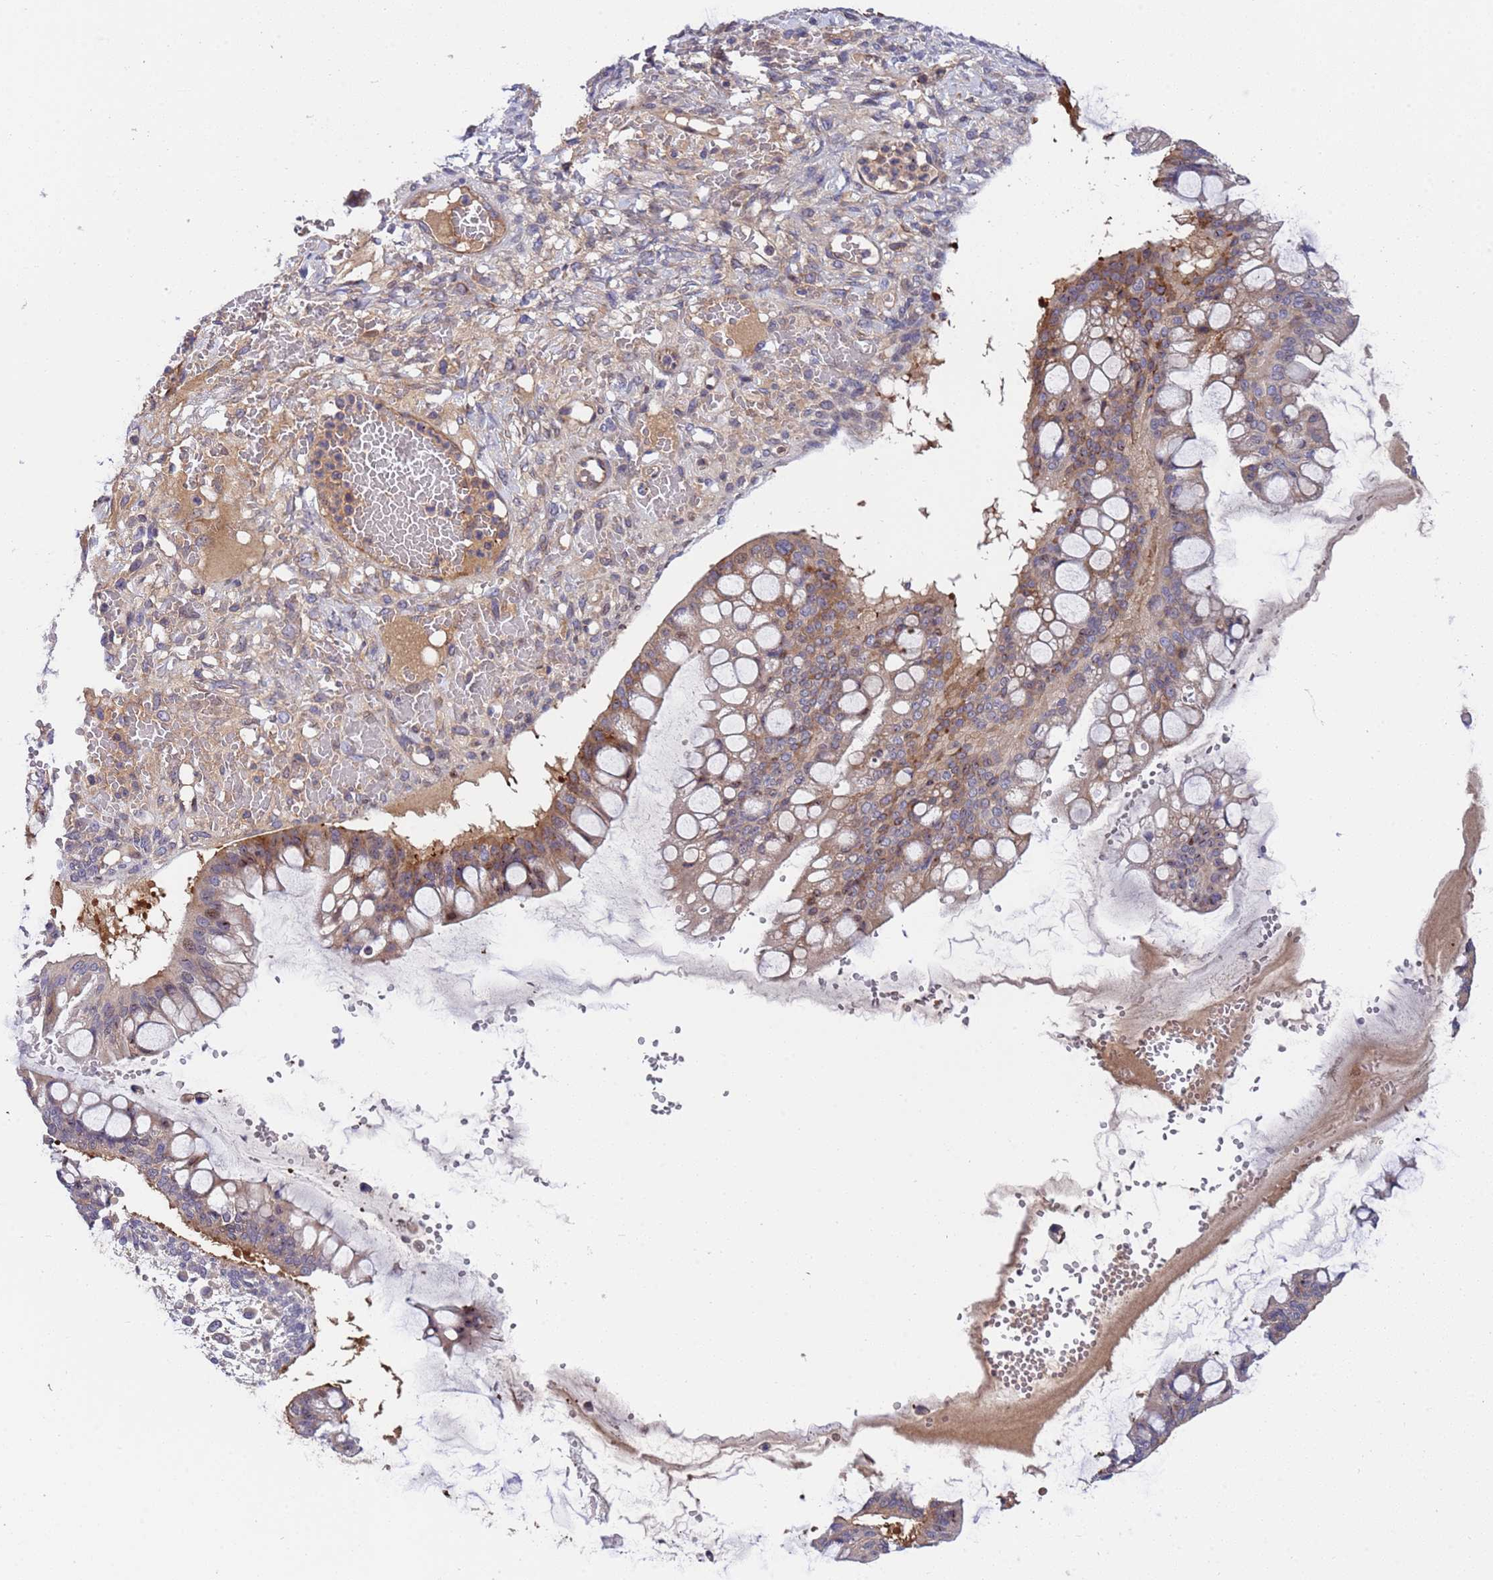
{"staining": {"intensity": "moderate", "quantity": "<25%", "location": "cytoplasmic/membranous"}, "tissue": "ovarian cancer", "cell_type": "Tumor cells", "image_type": "cancer", "snomed": [{"axis": "morphology", "description": "Cystadenocarcinoma, mucinous, NOS"}, {"axis": "topography", "description": "Ovary"}], "caption": "Tumor cells exhibit low levels of moderate cytoplasmic/membranous staining in approximately <25% of cells in ovarian cancer. The protein of interest is stained brown, and the nuclei are stained in blue (DAB (3,3'-diaminobenzidine) IHC with brightfield microscopy, high magnification).", "gene": "PARP16", "patient": {"sex": "female", "age": 73}}